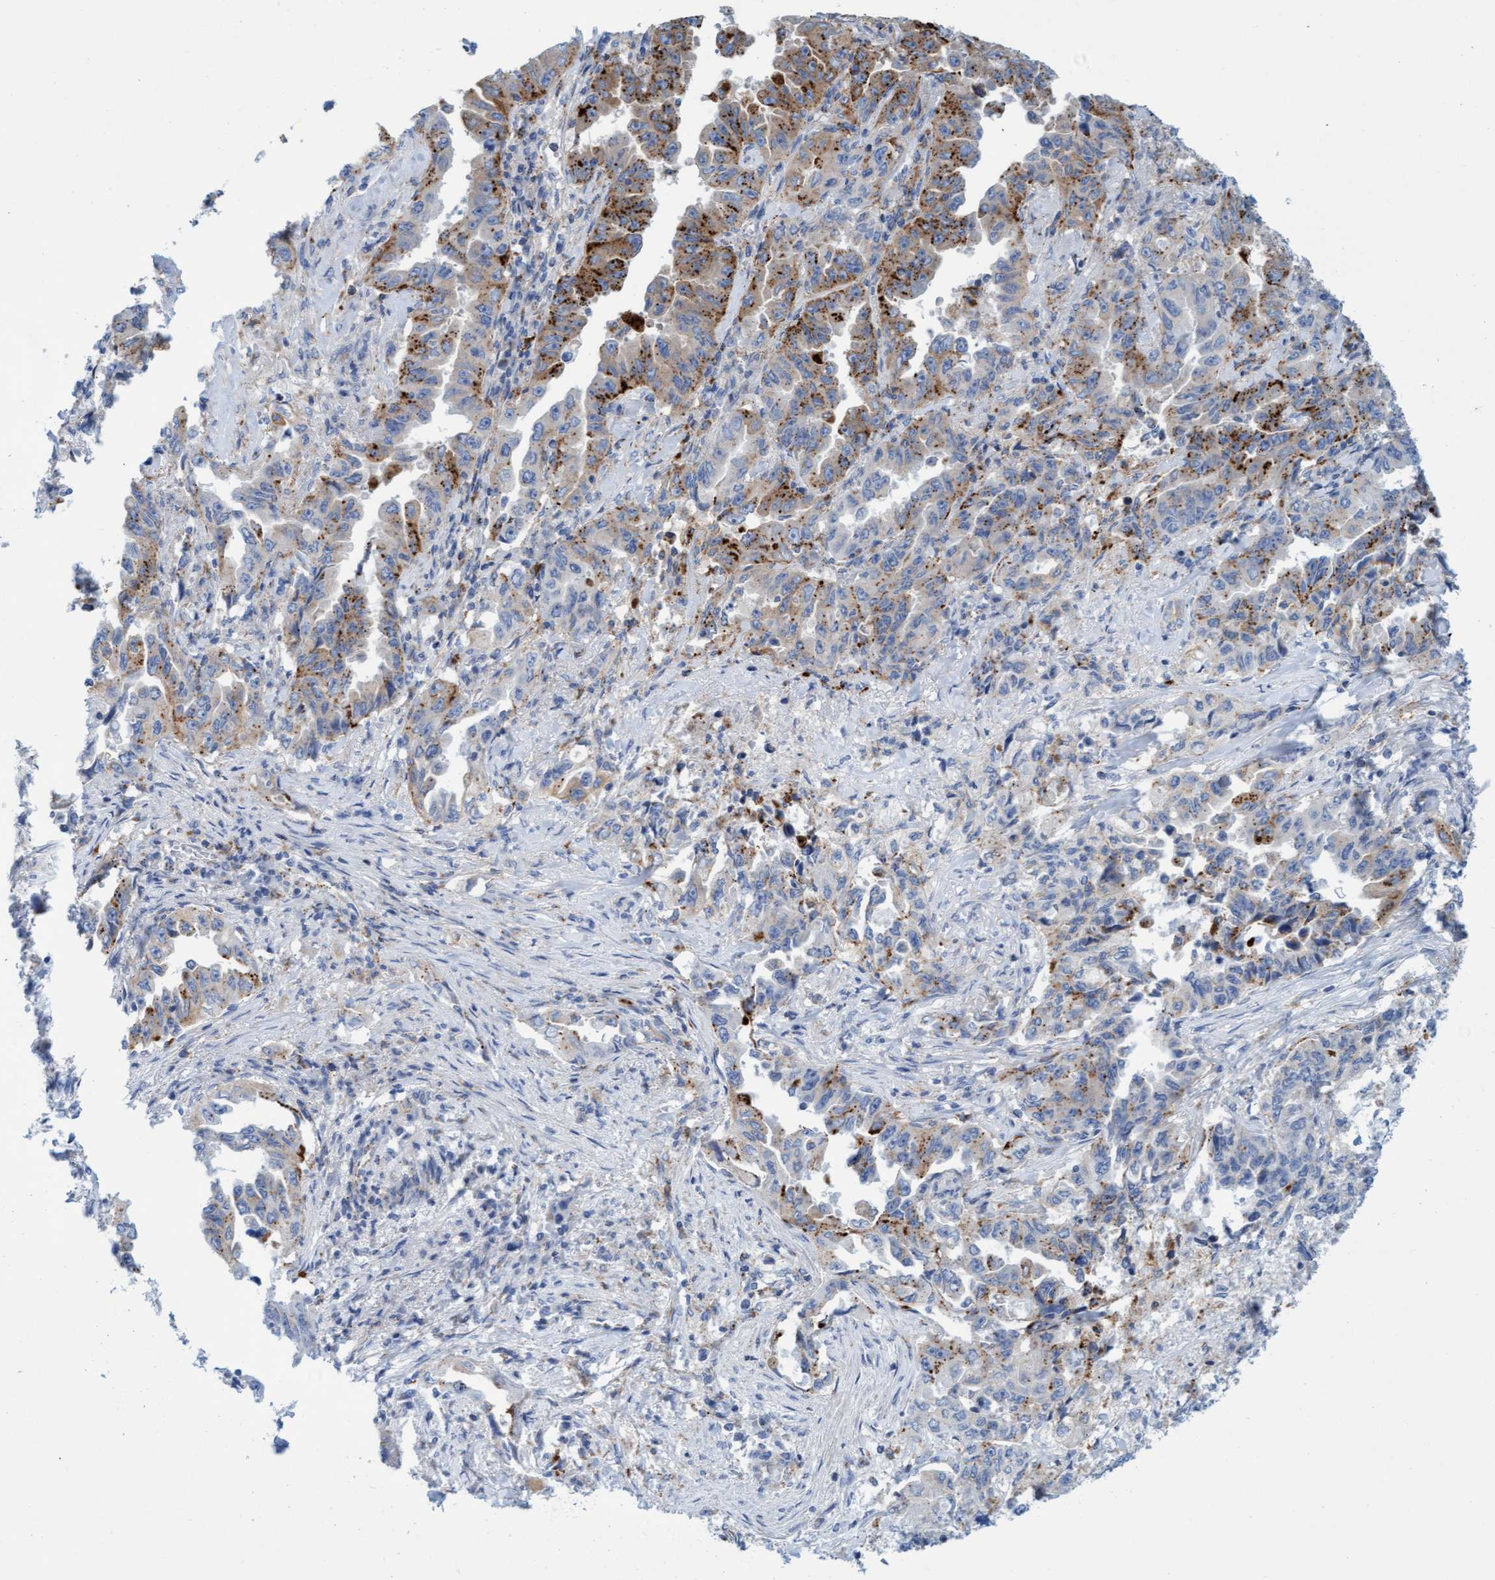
{"staining": {"intensity": "moderate", "quantity": ">75%", "location": "cytoplasmic/membranous"}, "tissue": "lung cancer", "cell_type": "Tumor cells", "image_type": "cancer", "snomed": [{"axis": "morphology", "description": "Adenocarcinoma, NOS"}, {"axis": "topography", "description": "Lung"}], "caption": "An immunohistochemistry (IHC) micrograph of neoplastic tissue is shown. Protein staining in brown highlights moderate cytoplasmic/membranous positivity in adenocarcinoma (lung) within tumor cells. (DAB = brown stain, brightfield microscopy at high magnification).", "gene": "SGSH", "patient": {"sex": "female", "age": 51}}